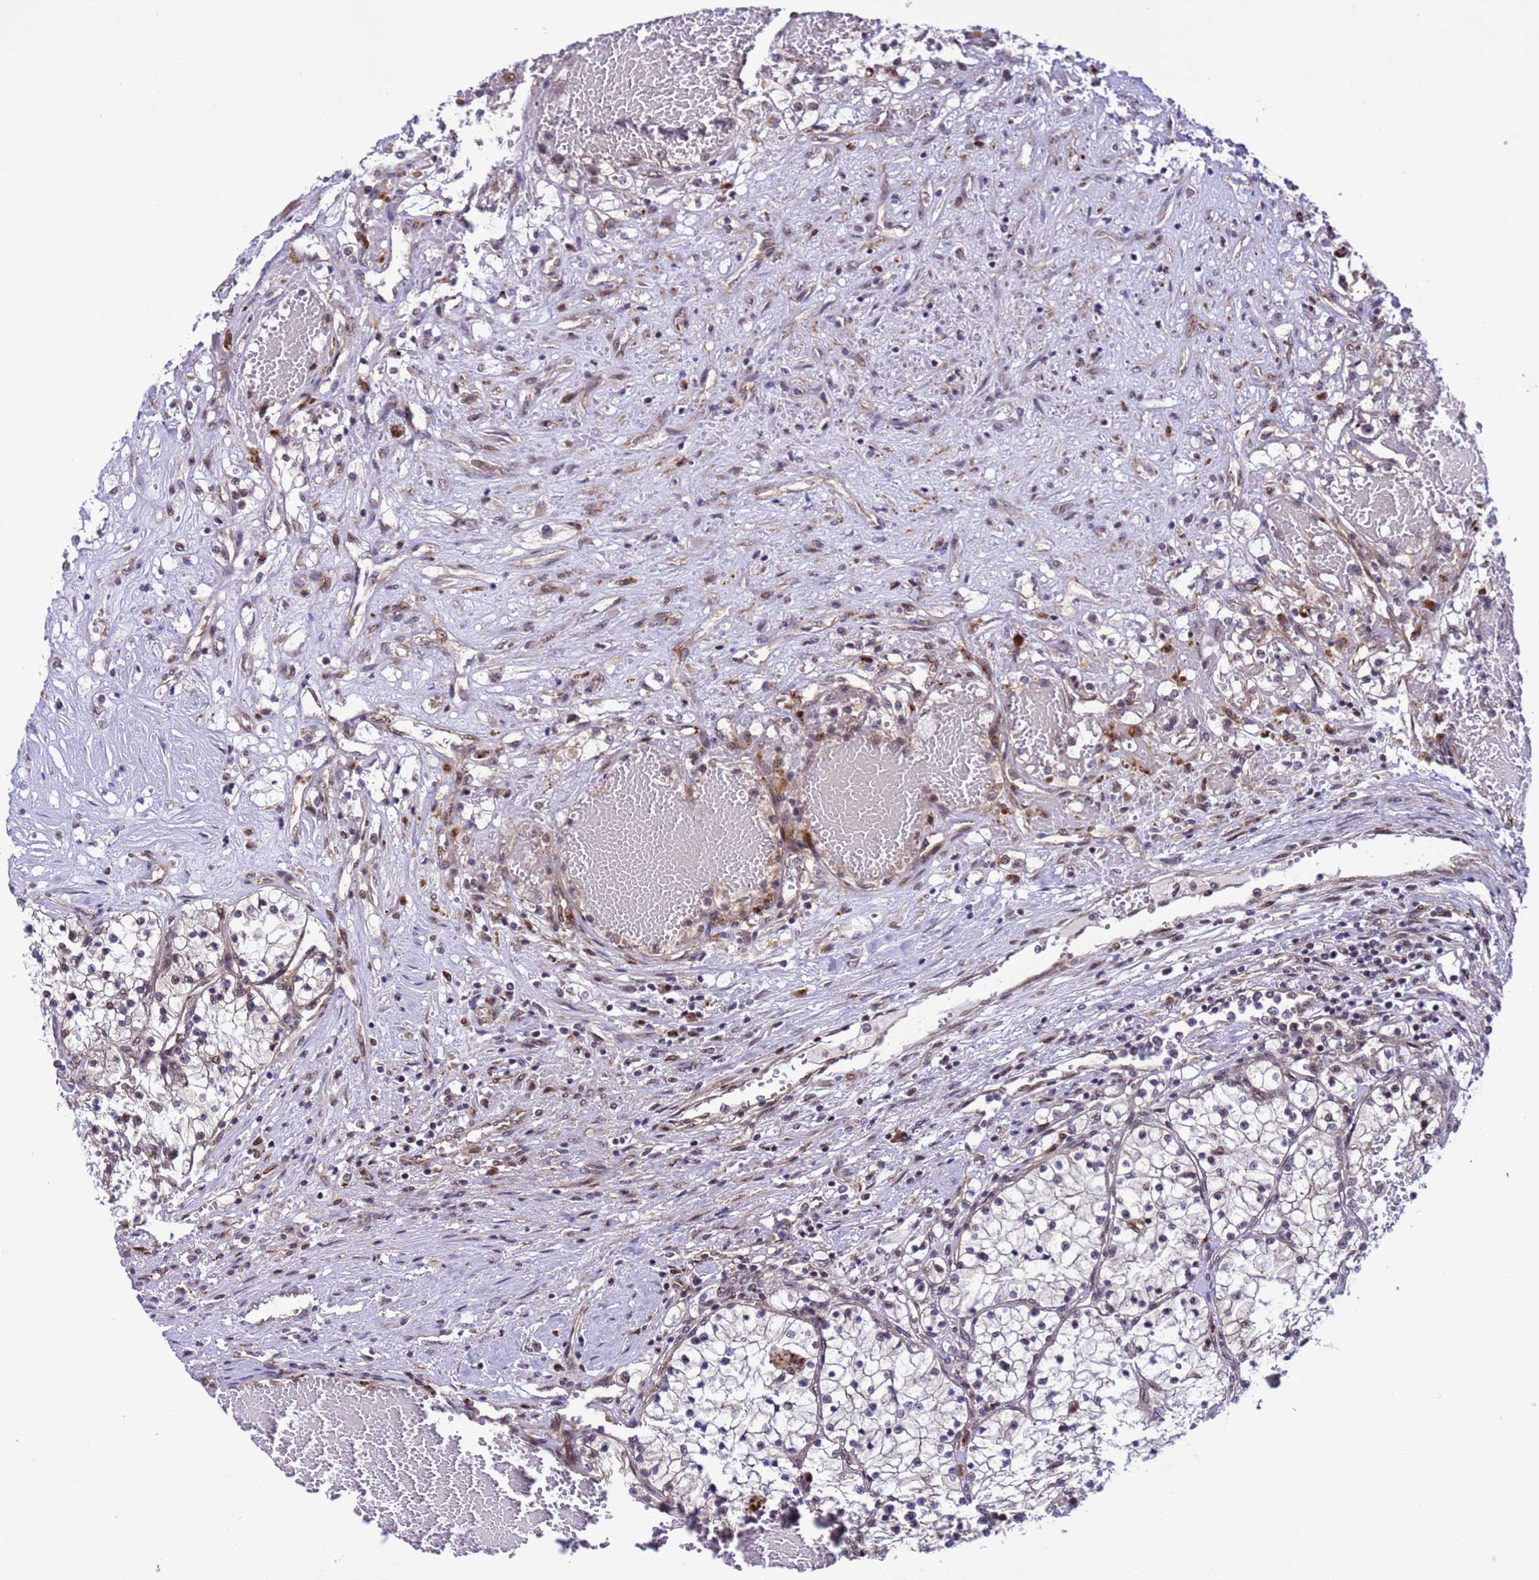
{"staining": {"intensity": "weak", "quantity": "<25%", "location": "nuclear"}, "tissue": "renal cancer", "cell_type": "Tumor cells", "image_type": "cancer", "snomed": [{"axis": "morphology", "description": "Normal tissue, NOS"}, {"axis": "morphology", "description": "Adenocarcinoma, NOS"}, {"axis": "topography", "description": "Kidney"}], "caption": "Renal cancer (adenocarcinoma) stained for a protein using IHC exhibits no positivity tumor cells.", "gene": "RASD1", "patient": {"sex": "male", "age": 68}}